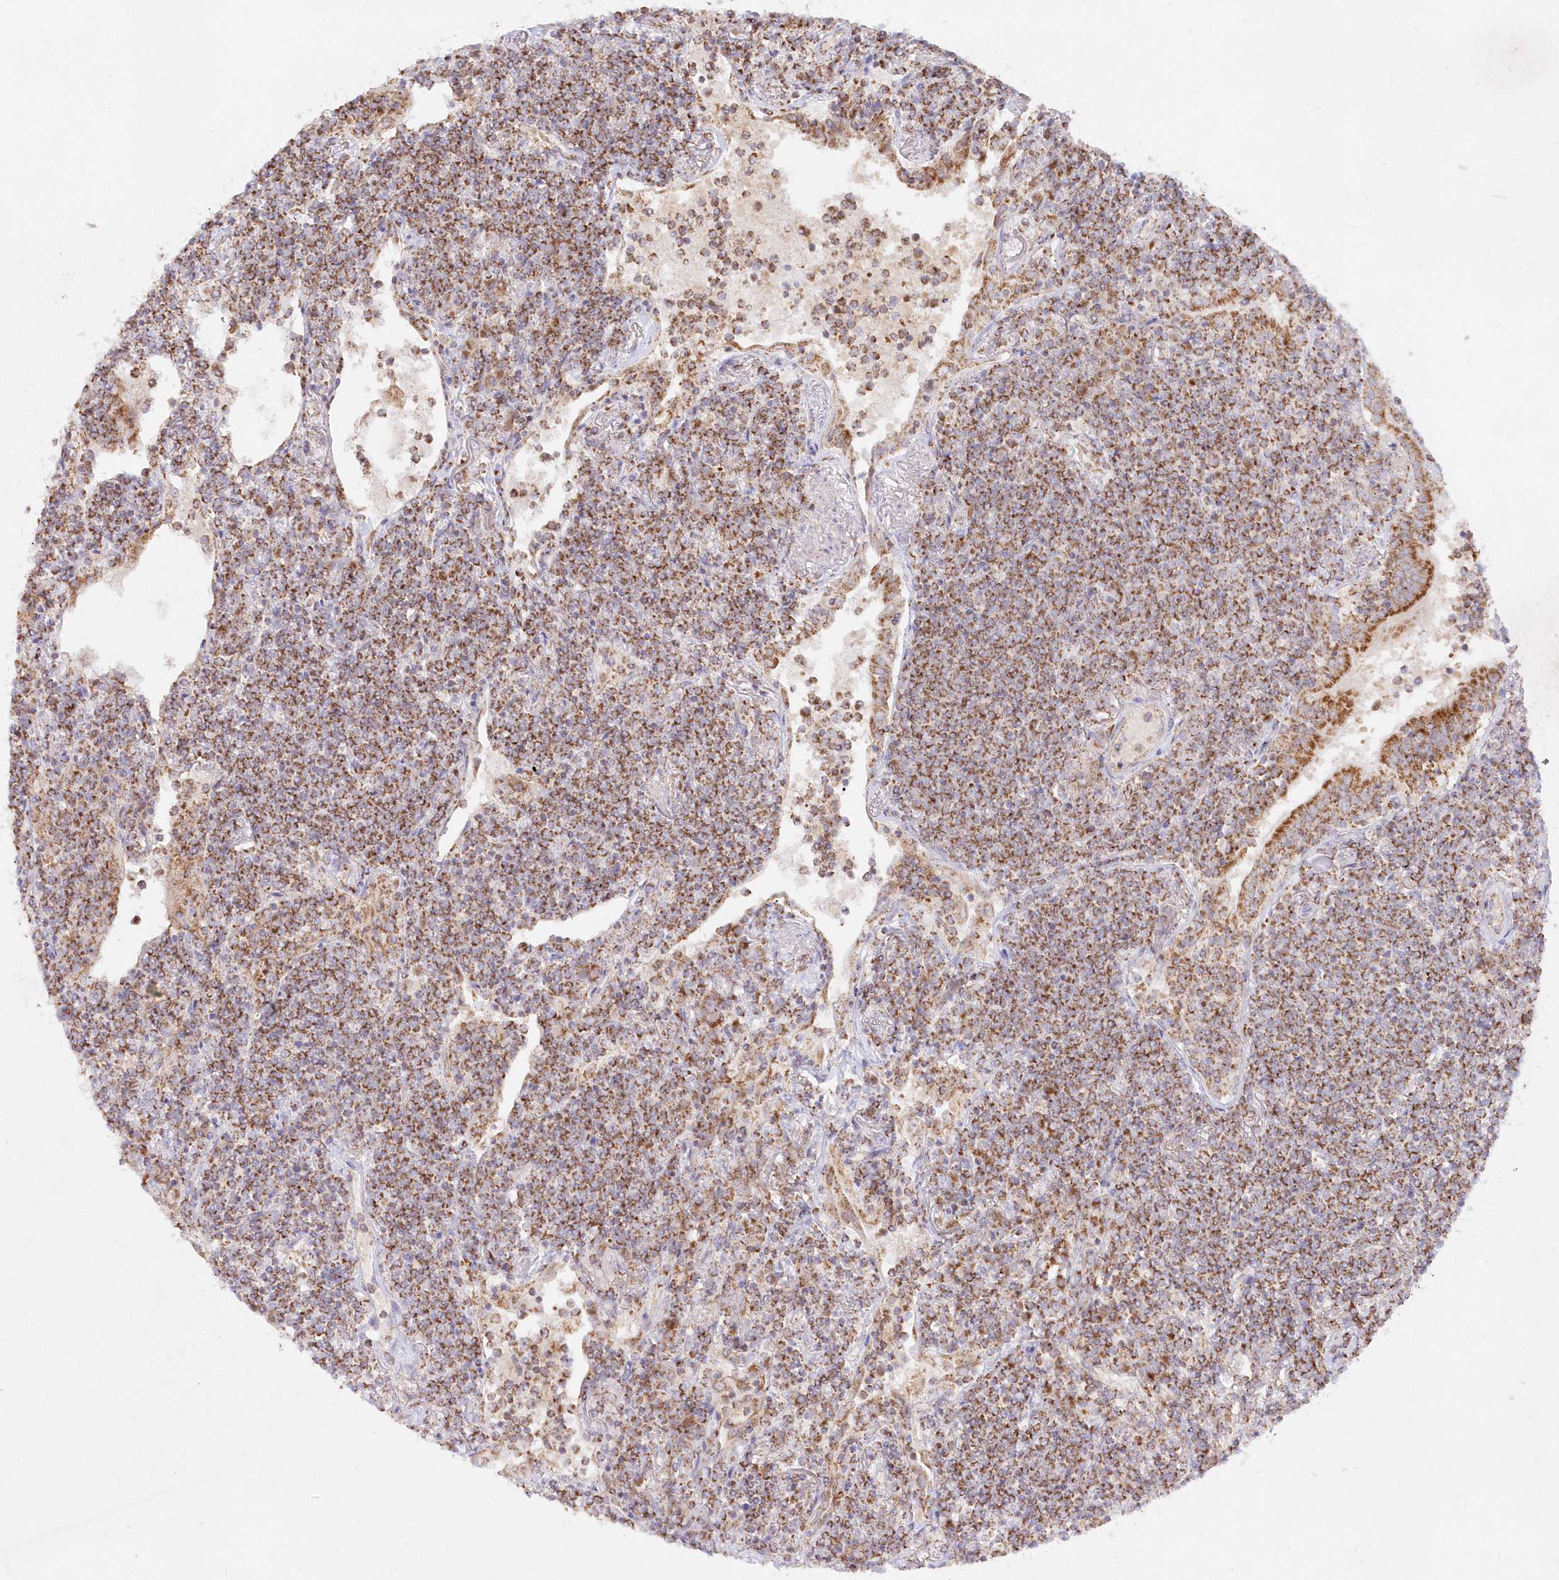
{"staining": {"intensity": "moderate", "quantity": ">75%", "location": "cytoplasmic/membranous"}, "tissue": "lymphoma", "cell_type": "Tumor cells", "image_type": "cancer", "snomed": [{"axis": "morphology", "description": "Malignant lymphoma, non-Hodgkin's type, Low grade"}, {"axis": "topography", "description": "Lung"}], "caption": "Immunohistochemical staining of lymphoma demonstrates medium levels of moderate cytoplasmic/membranous expression in approximately >75% of tumor cells.", "gene": "DNA2", "patient": {"sex": "female", "age": 71}}